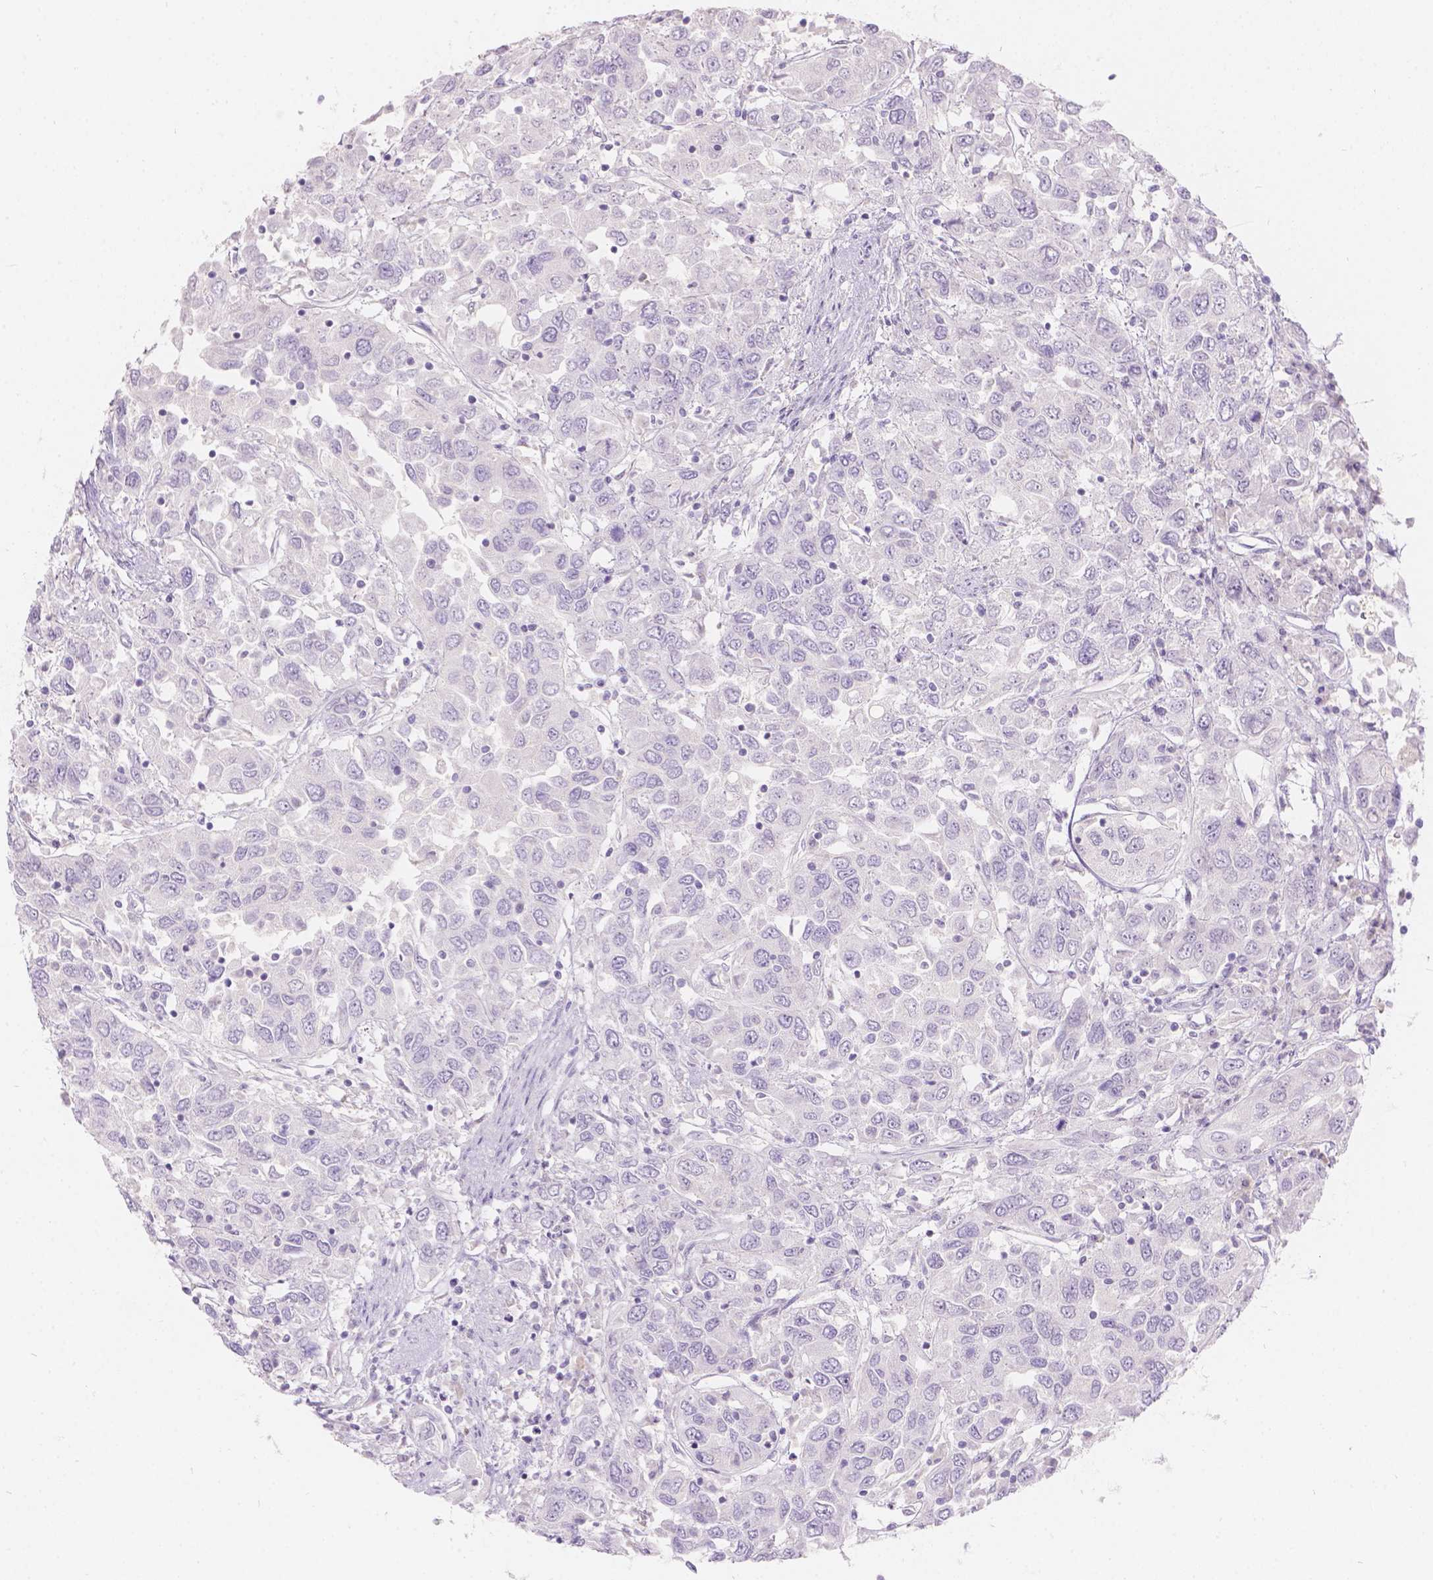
{"staining": {"intensity": "negative", "quantity": "none", "location": "none"}, "tissue": "urothelial cancer", "cell_type": "Tumor cells", "image_type": "cancer", "snomed": [{"axis": "morphology", "description": "Urothelial carcinoma, High grade"}, {"axis": "topography", "description": "Urinary bladder"}], "caption": "IHC histopathology image of neoplastic tissue: human urothelial cancer stained with DAB reveals no significant protein expression in tumor cells.", "gene": "HTN3", "patient": {"sex": "male", "age": 76}}